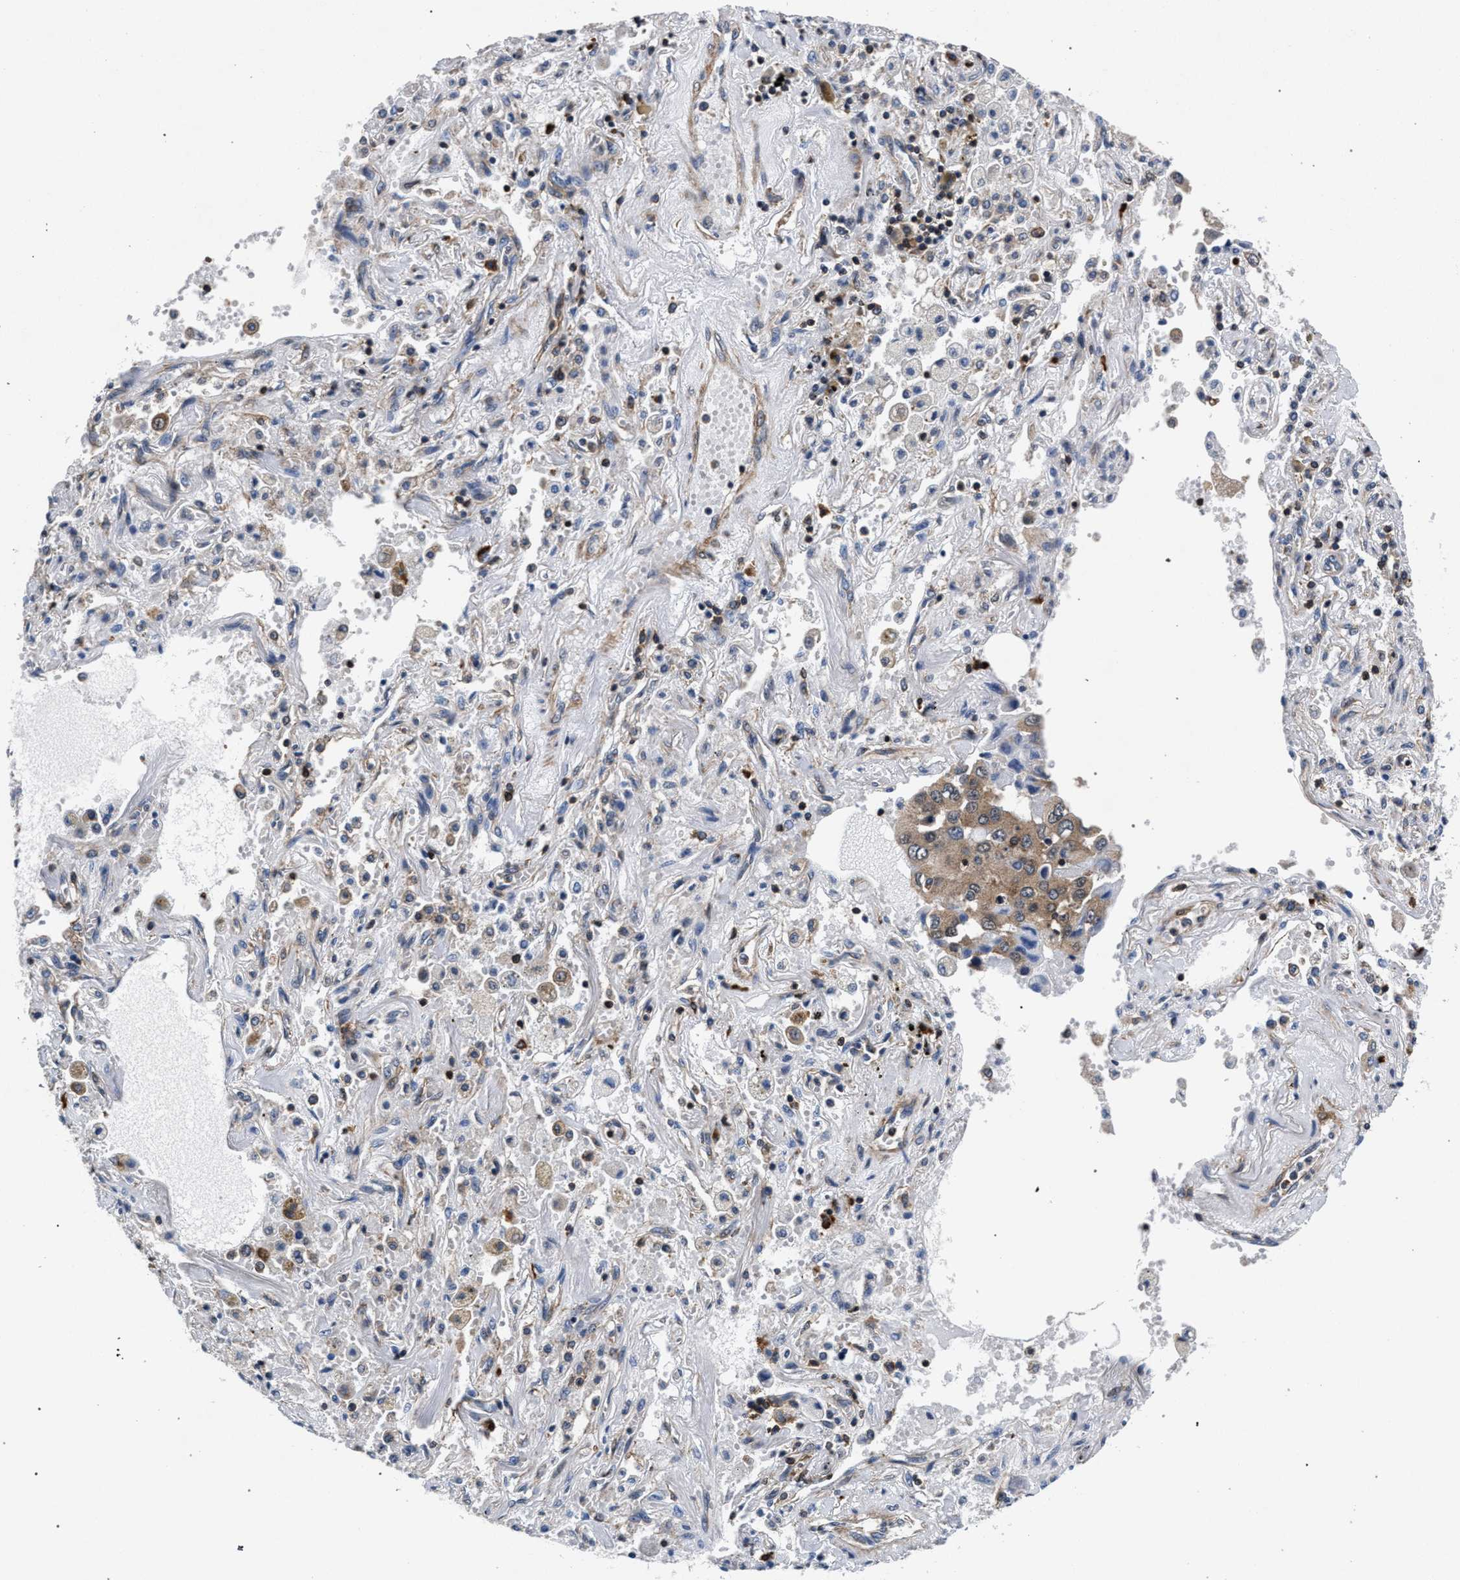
{"staining": {"intensity": "weak", "quantity": "25%-75%", "location": "cytoplasmic/membranous"}, "tissue": "lung cancer", "cell_type": "Tumor cells", "image_type": "cancer", "snomed": [{"axis": "morphology", "description": "Adenocarcinoma, NOS"}, {"axis": "topography", "description": "Lung"}], "caption": "Tumor cells reveal low levels of weak cytoplasmic/membranous staining in about 25%-75% of cells in human lung adenocarcinoma.", "gene": "LASP1", "patient": {"sex": "female", "age": 65}}